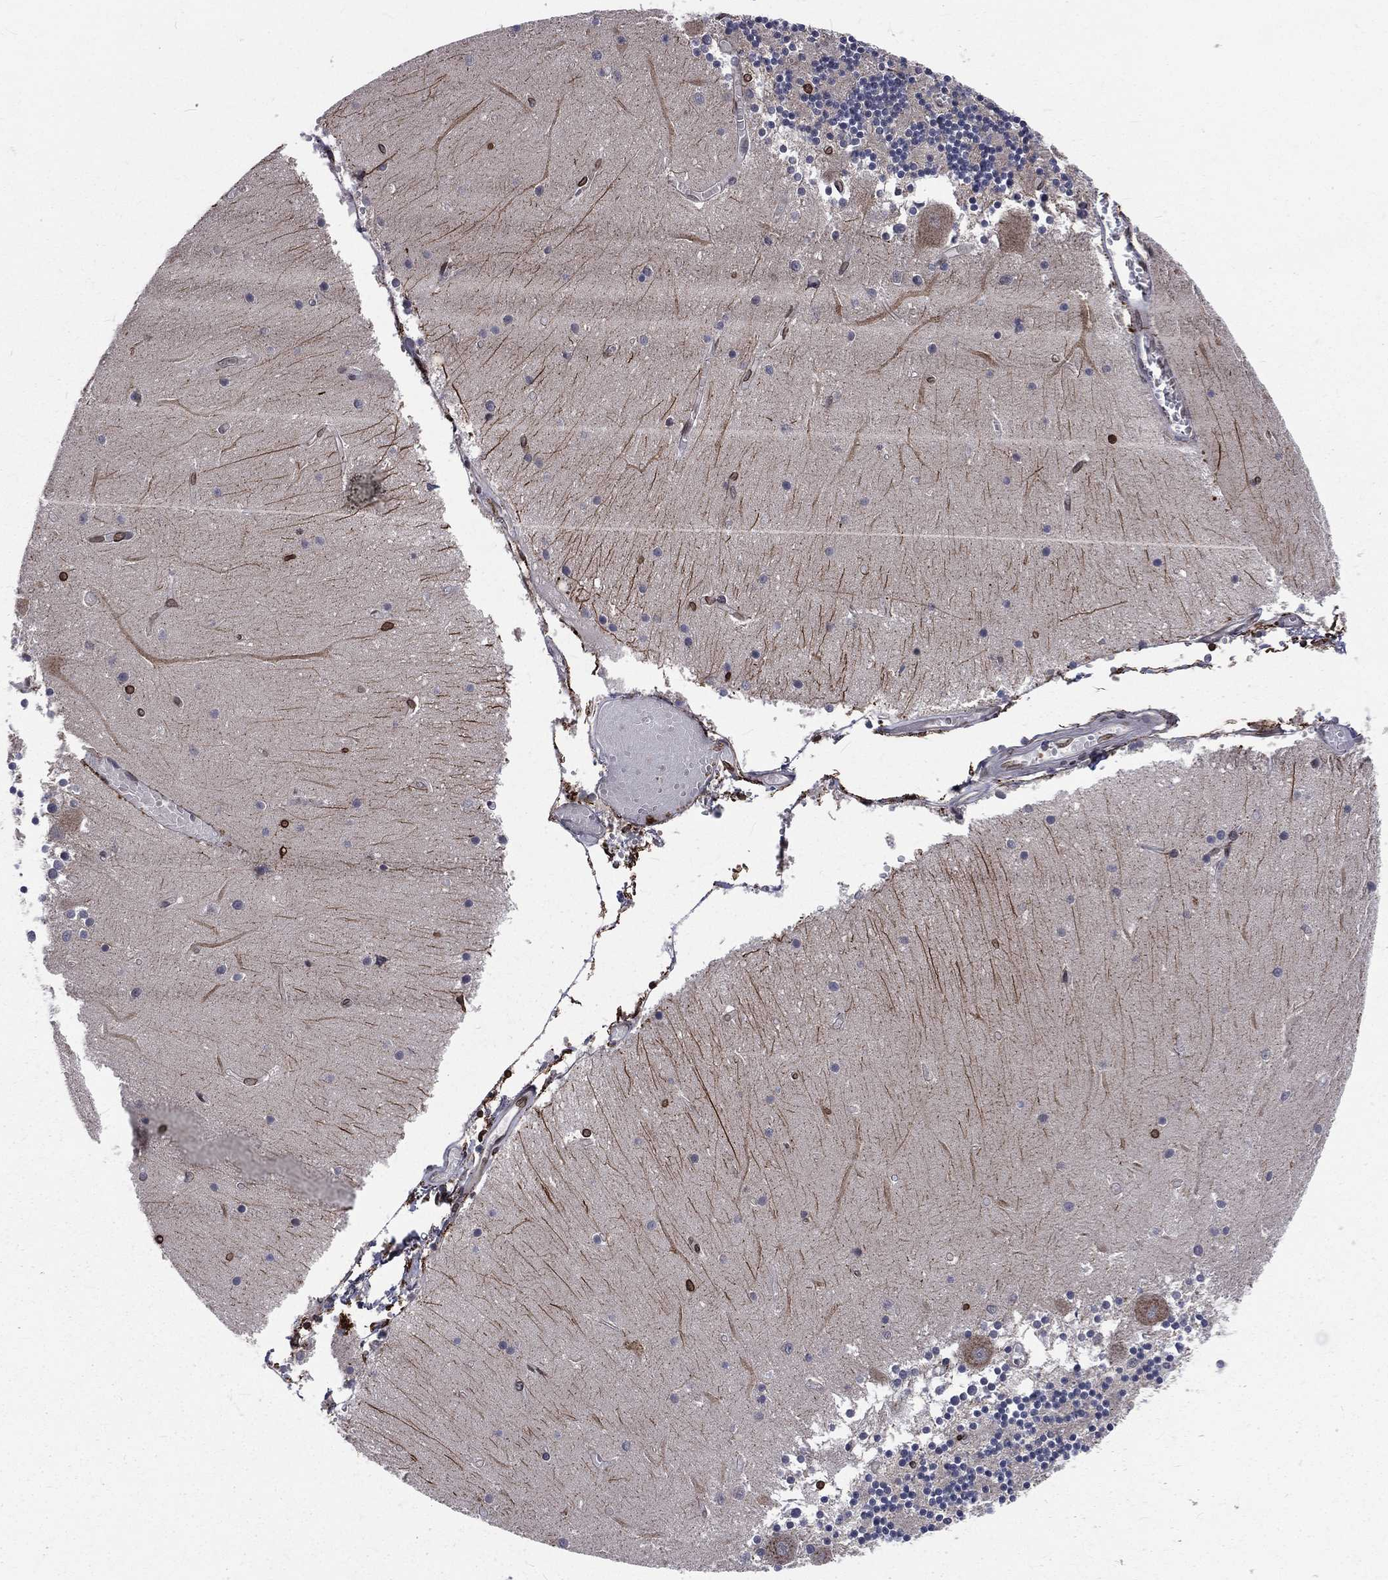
{"staining": {"intensity": "negative", "quantity": "none", "location": "none"}, "tissue": "cerebellum", "cell_type": "Cells in granular layer", "image_type": "normal", "snomed": [{"axis": "morphology", "description": "Normal tissue, NOS"}, {"axis": "topography", "description": "Cerebellum"}], "caption": "This is an immunohistochemistry (IHC) photomicrograph of normal human cerebellum. There is no positivity in cells in granular layer.", "gene": "LBR", "patient": {"sex": "female", "age": 28}}